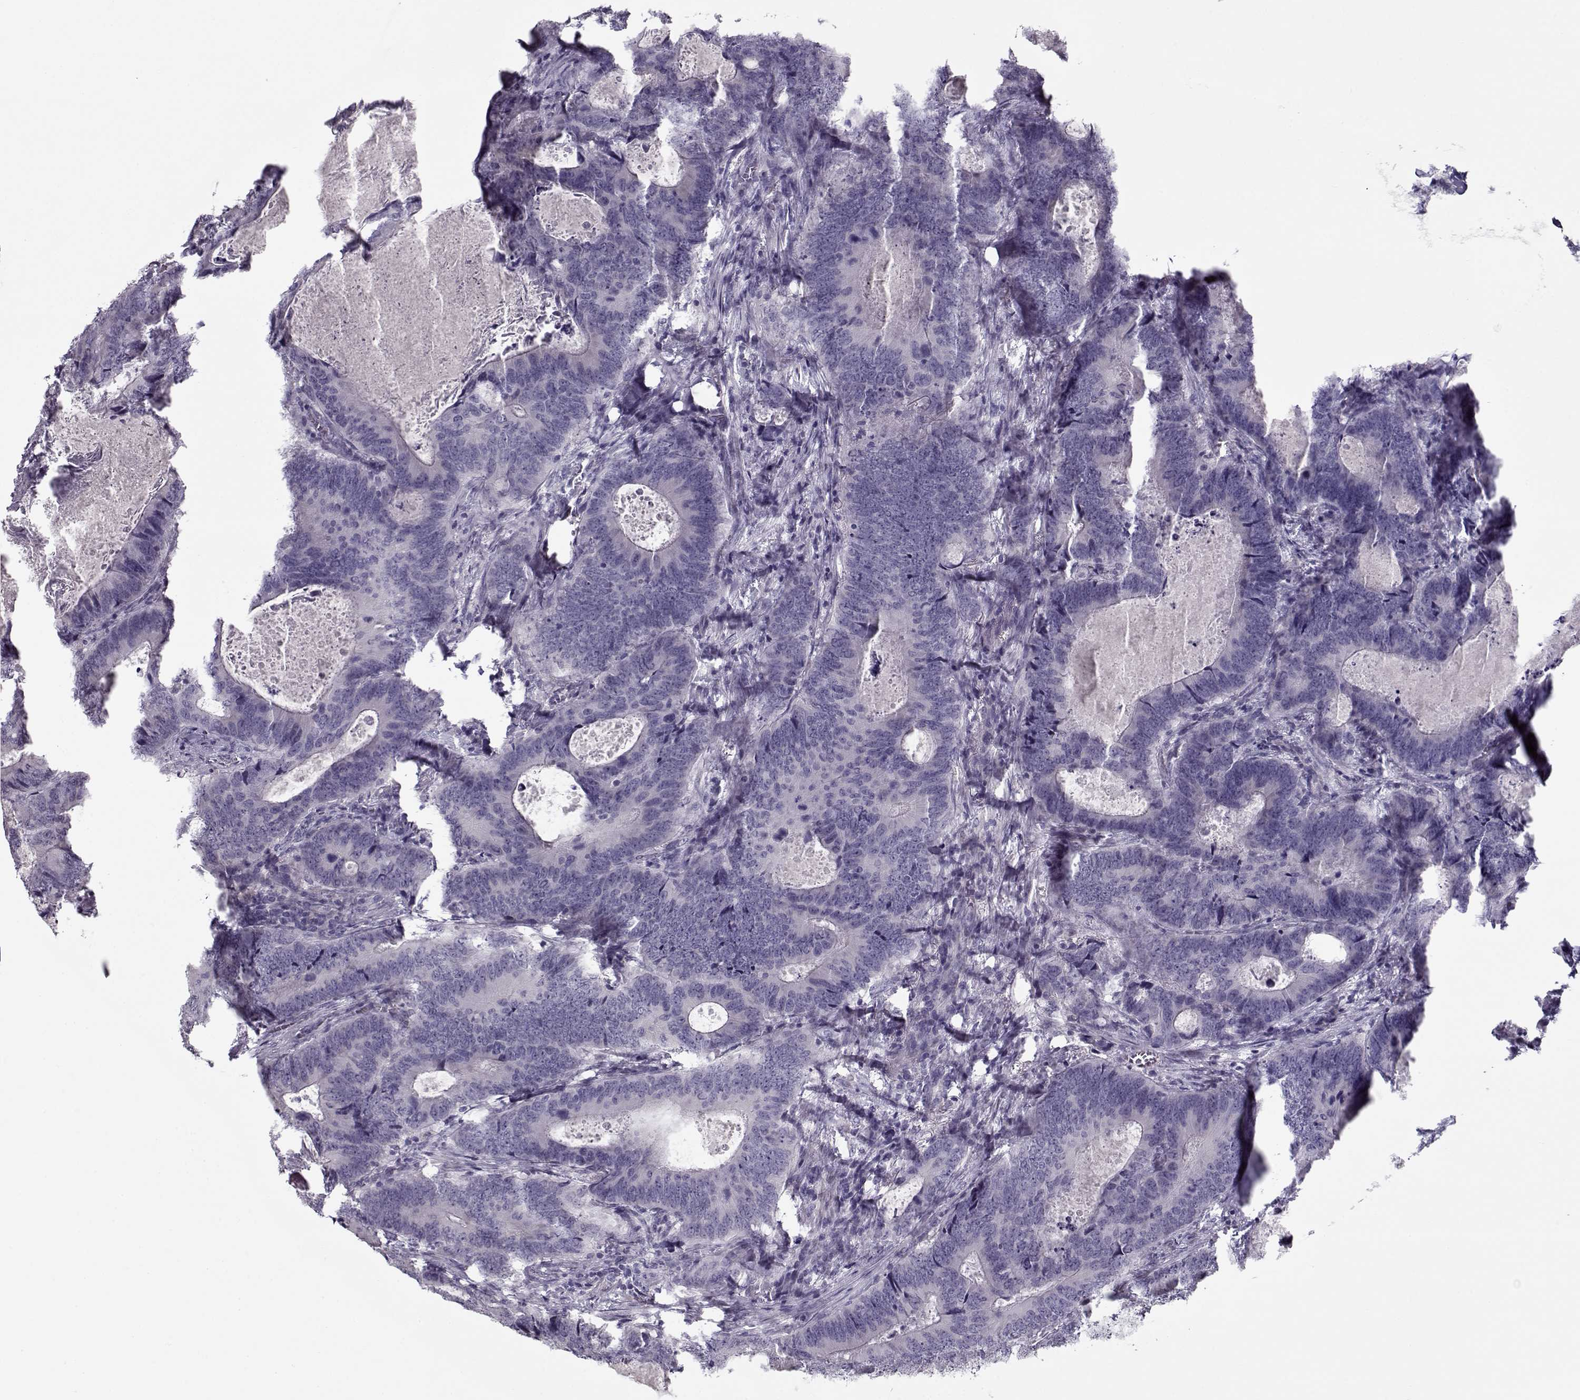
{"staining": {"intensity": "negative", "quantity": "none", "location": "none"}, "tissue": "colorectal cancer", "cell_type": "Tumor cells", "image_type": "cancer", "snomed": [{"axis": "morphology", "description": "Adenocarcinoma, NOS"}, {"axis": "topography", "description": "Colon"}], "caption": "This is a micrograph of immunohistochemistry staining of adenocarcinoma (colorectal), which shows no positivity in tumor cells.", "gene": "CIBAR1", "patient": {"sex": "female", "age": 82}}